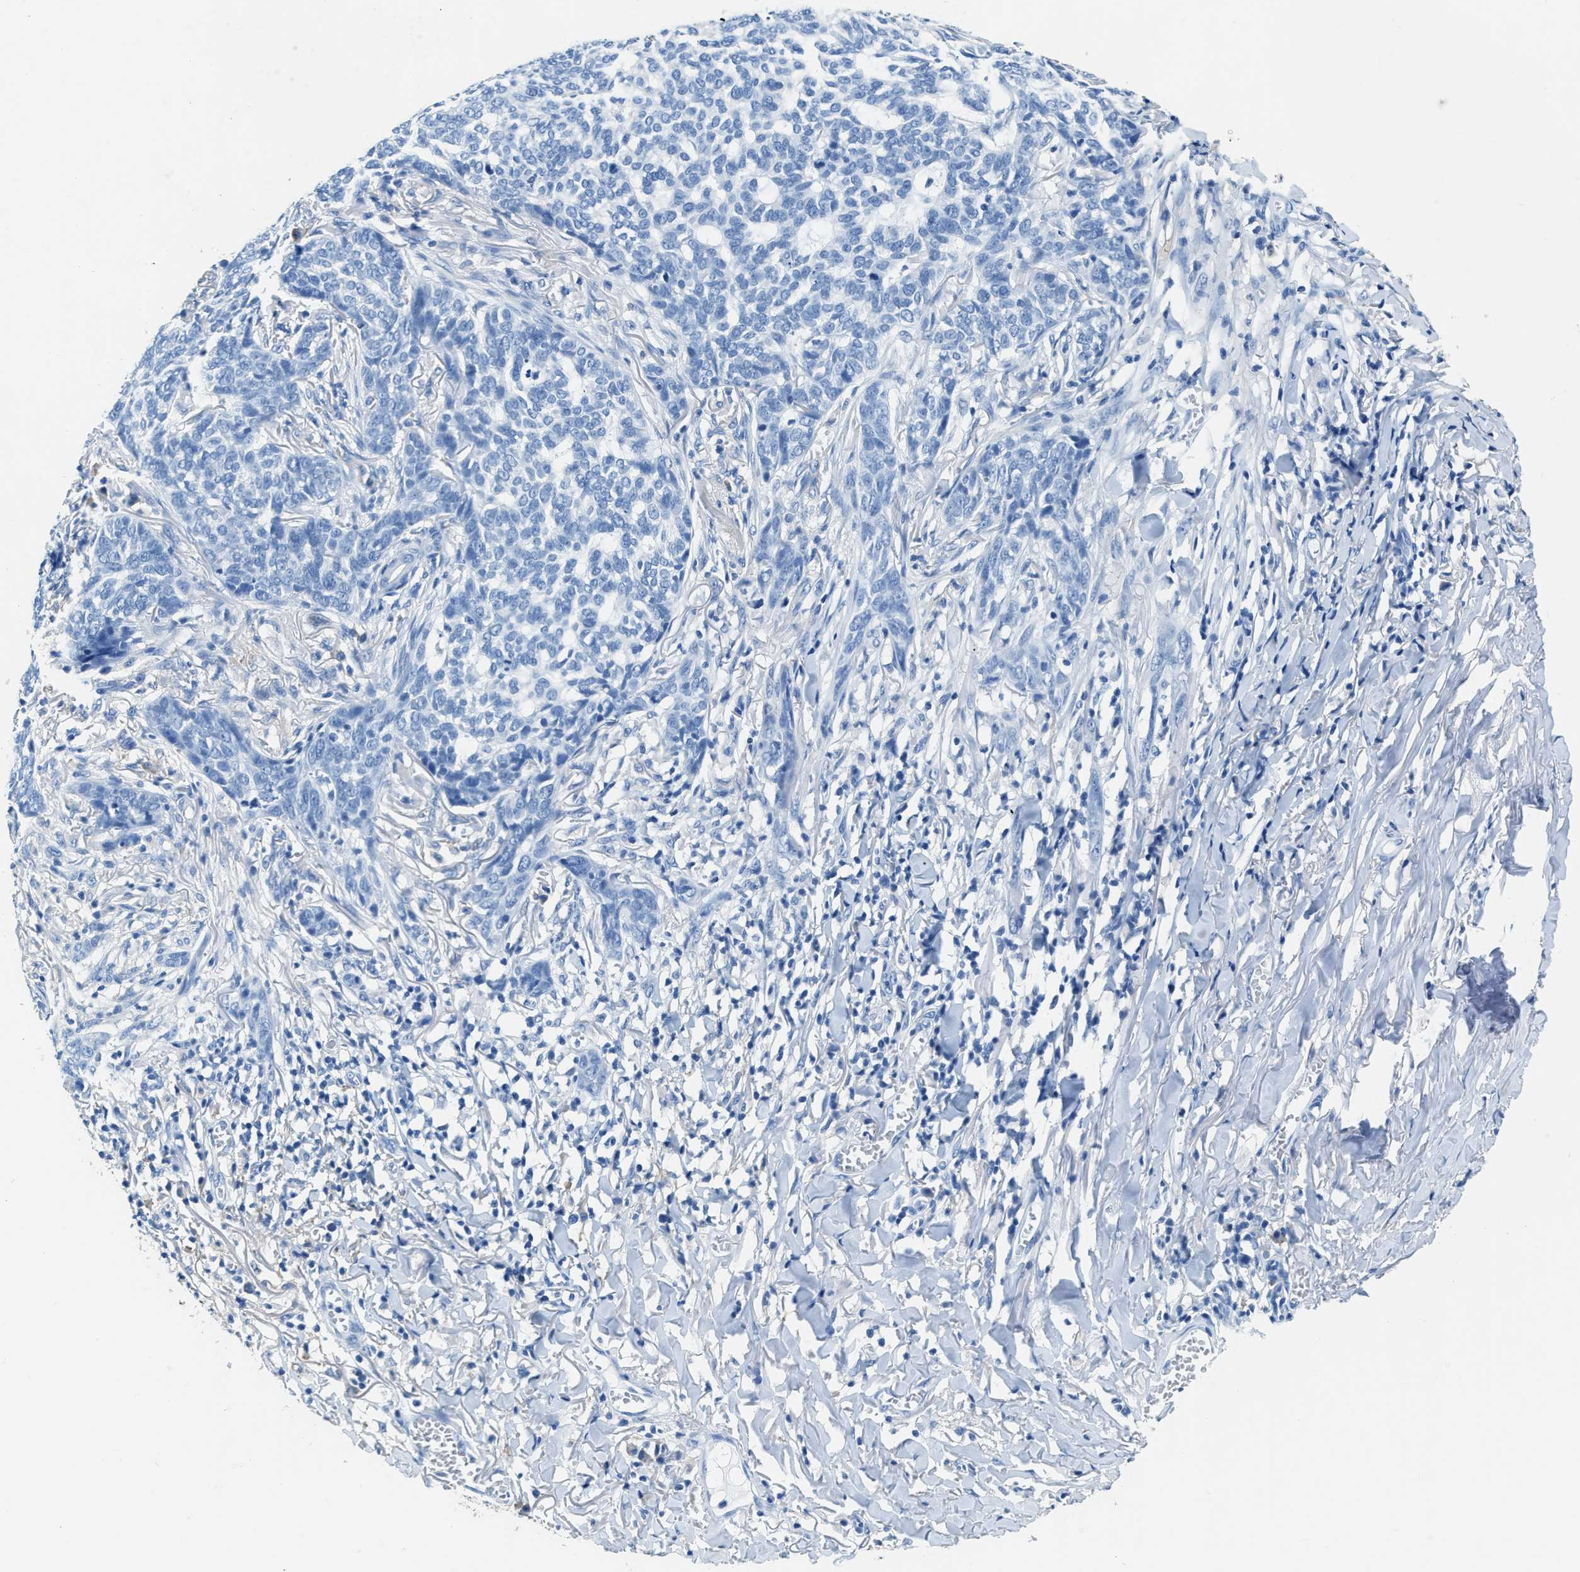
{"staining": {"intensity": "negative", "quantity": "none", "location": "none"}, "tissue": "skin cancer", "cell_type": "Tumor cells", "image_type": "cancer", "snomed": [{"axis": "morphology", "description": "Basal cell carcinoma"}, {"axis": "topography", "description": "Skin"}], "caption": "This is a micrograph of IHC staining of skin cancer, which shows no staining in tumor cells.", "gene": "ZDHHC13", "patient": {"sex": "male", "age": 85}}